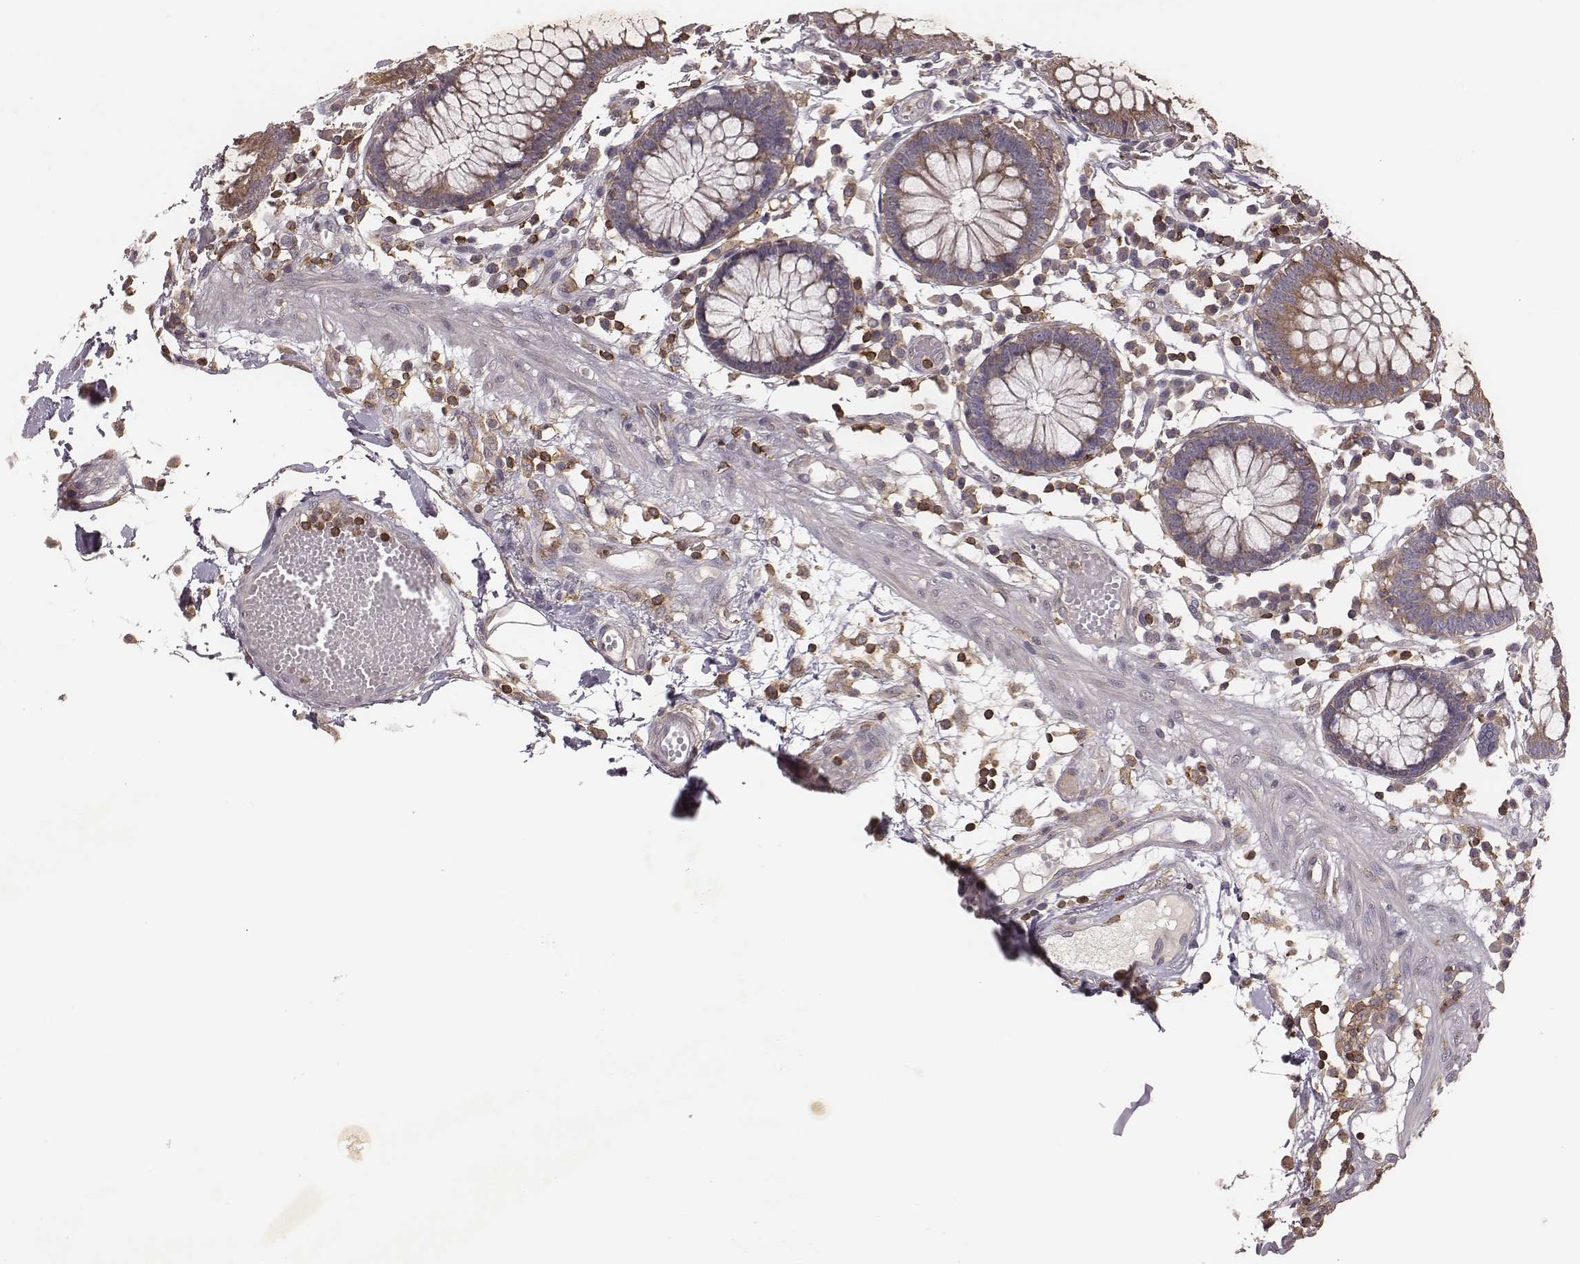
{"staining": {"intensity": "negative", "quantity": "none", "location": "none"}, "tissue": "colon", "cell_type": "Endothelial cells", "image_type": "normal", "snomed": [{"axis": "morphology", "description": "Normal tissue, NOS"}, {"axis": "morphology", "description": "Adenocarcinoma, NOS"}, {"axis": "topography", "description": "Colon"}], "caption": "Immunohistochemistry (IHC) photomicrograph of unremarkable colon stained for a protein (brown), which demonstrates no positivity in endothelial cells.", "gene": "PILRA", "patient": {"sex": "male", "age": 83}}